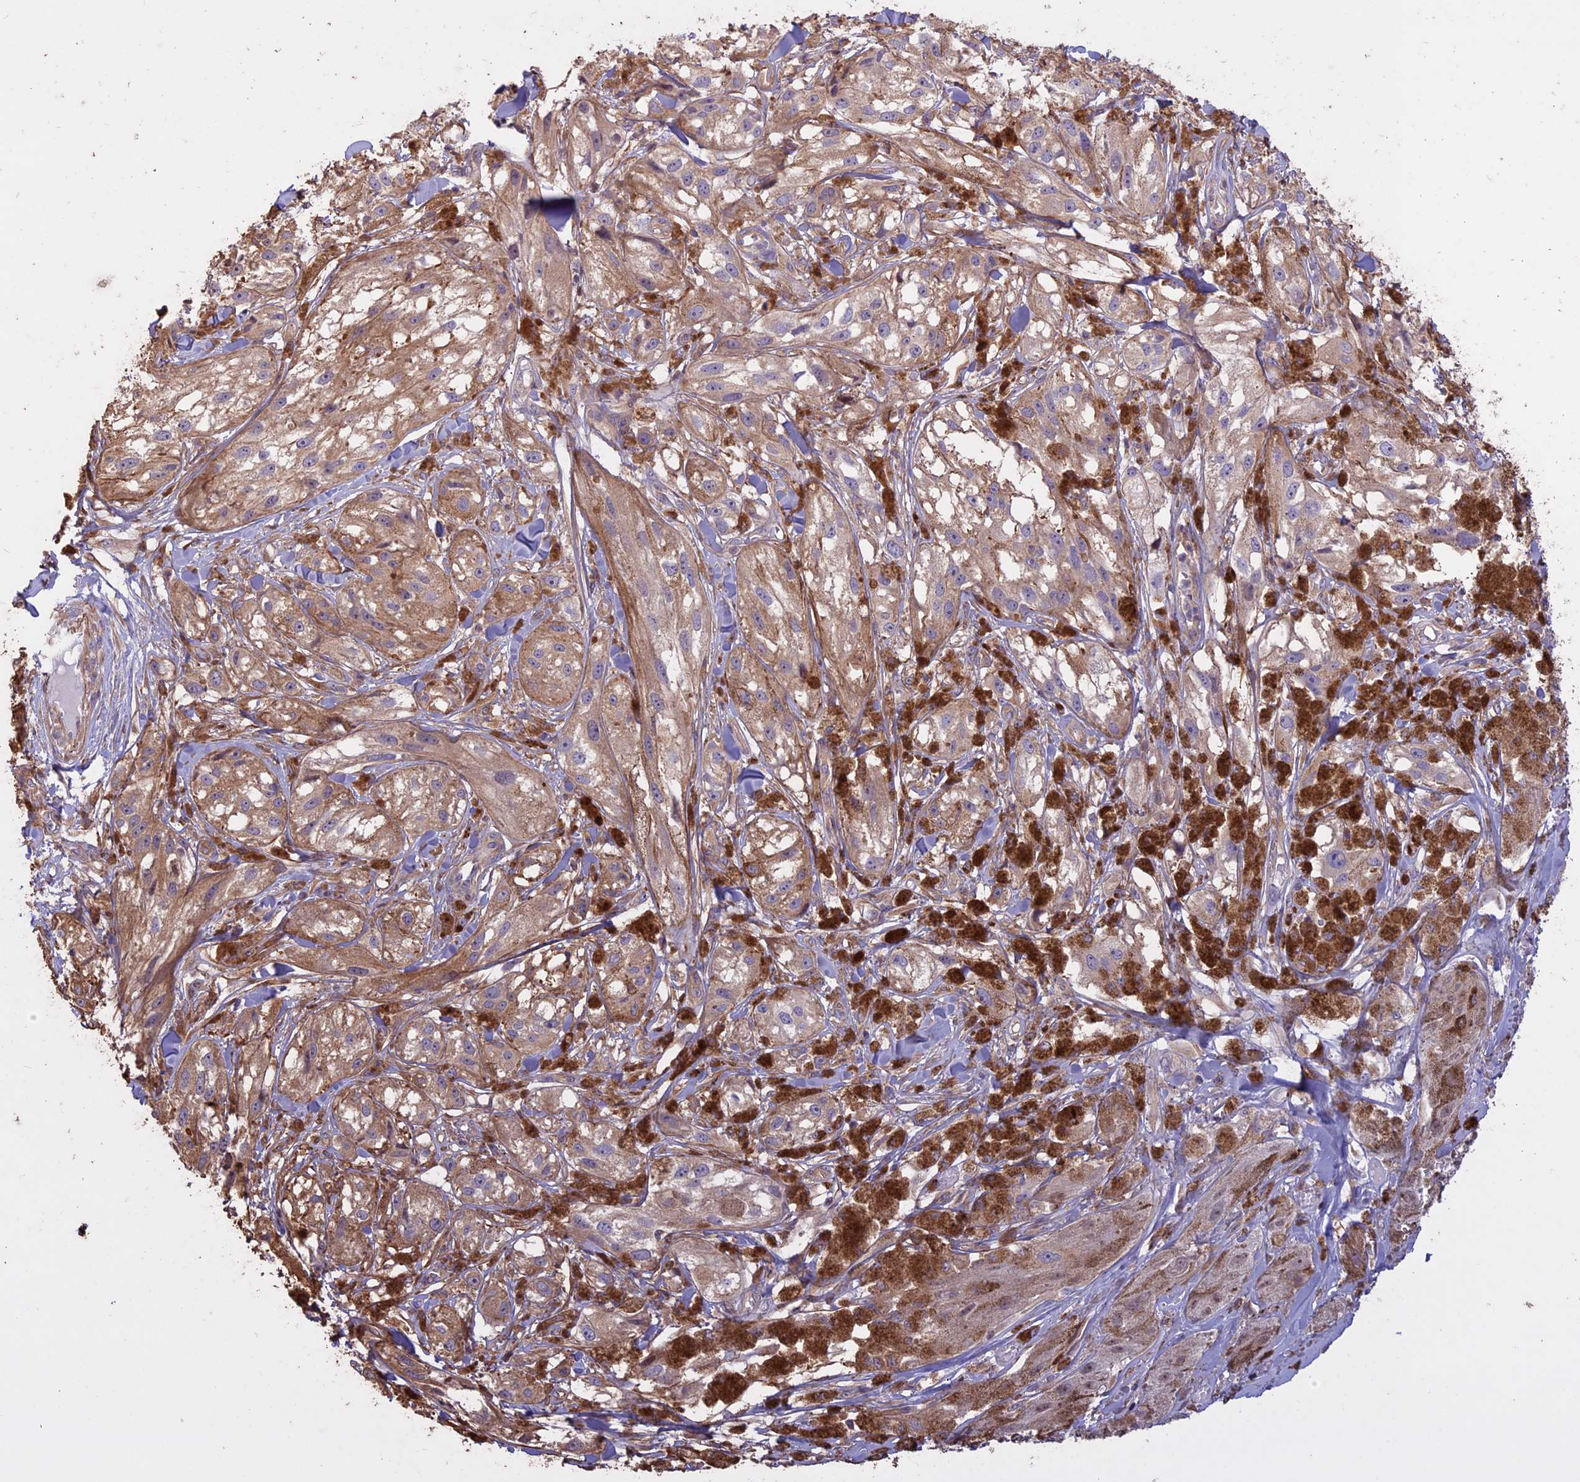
{"staining": {"intensity": "weak", "quantity": "25%-75%", "location": "cytoplasmic/membranous"}, "tissue": "melanoma", "cell_type": "Tumor cells", "image_type": "cancer", "snomed": [{"axis": "morphology", "description": "Malignant melanoma, NOS"}, {"axis": "topography", "description": "Skin"}], "caption": "Immunohistochemical staining of melanoma shows low levels of weak cytoplasmic/membranous protein positivity in about 25%-75% of tumor cells.", "gene": "CCDC148", "patient": {"sex": "male", "age": 88}}